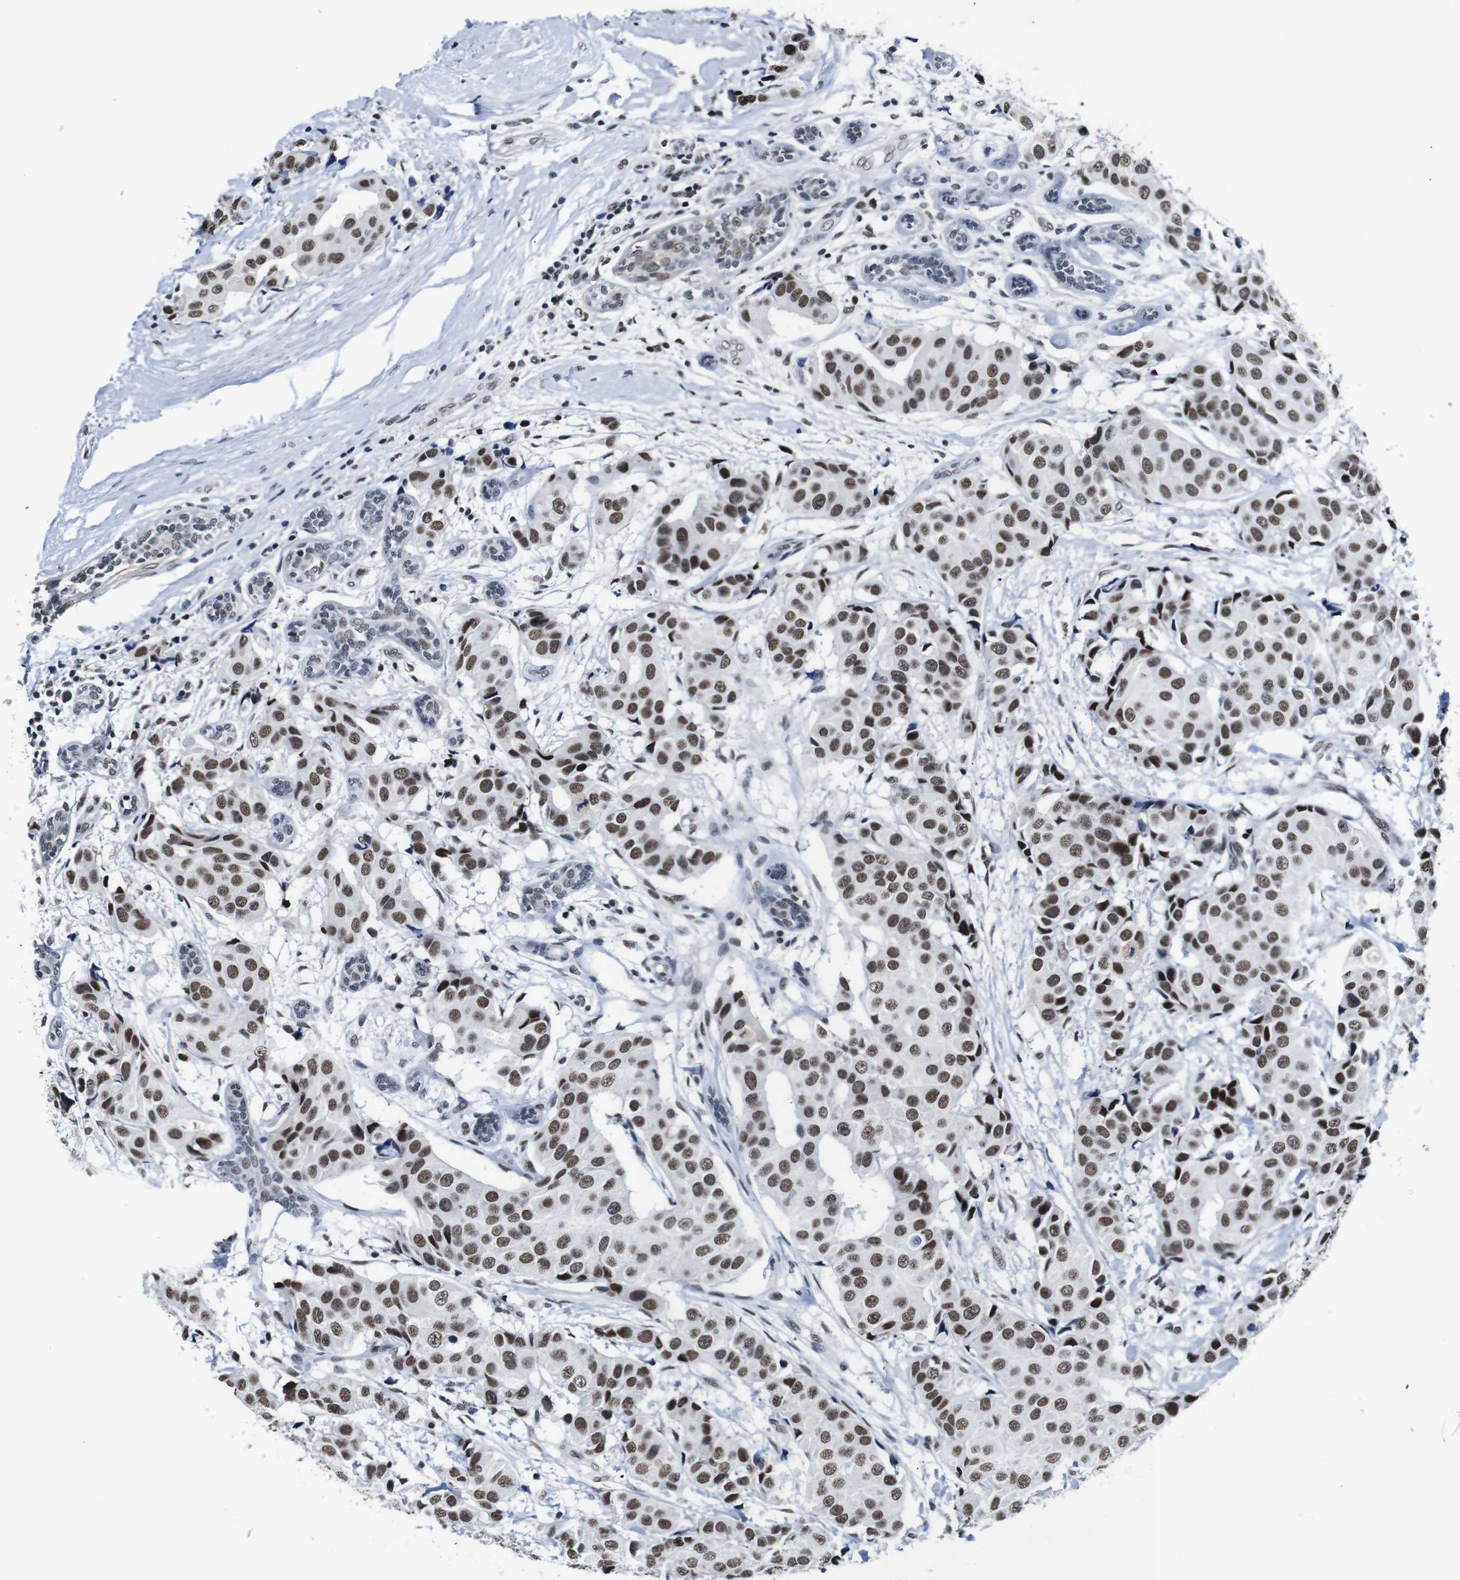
{"staining": {"intensity": "moderate", "quantity": ">75%", "location": "nuclear"}, "tissue": "breast cancer", "cell_type": "Tumor cells", "image_type": "cancer", "snomed": [{"axis": "morphology", "description": "Normal tissue, NOS"}, {"axis": "morphology", "description": "Duct carcinoma"}, {"axis": "topography", "description": "Breast"}], "caption": "Breast intraductal carcinoma stained for a protein displays moderate nuclear positivity in tumor cells.", "gene": "ILDR2", "patient": {"sex": "female", "age": 39}}